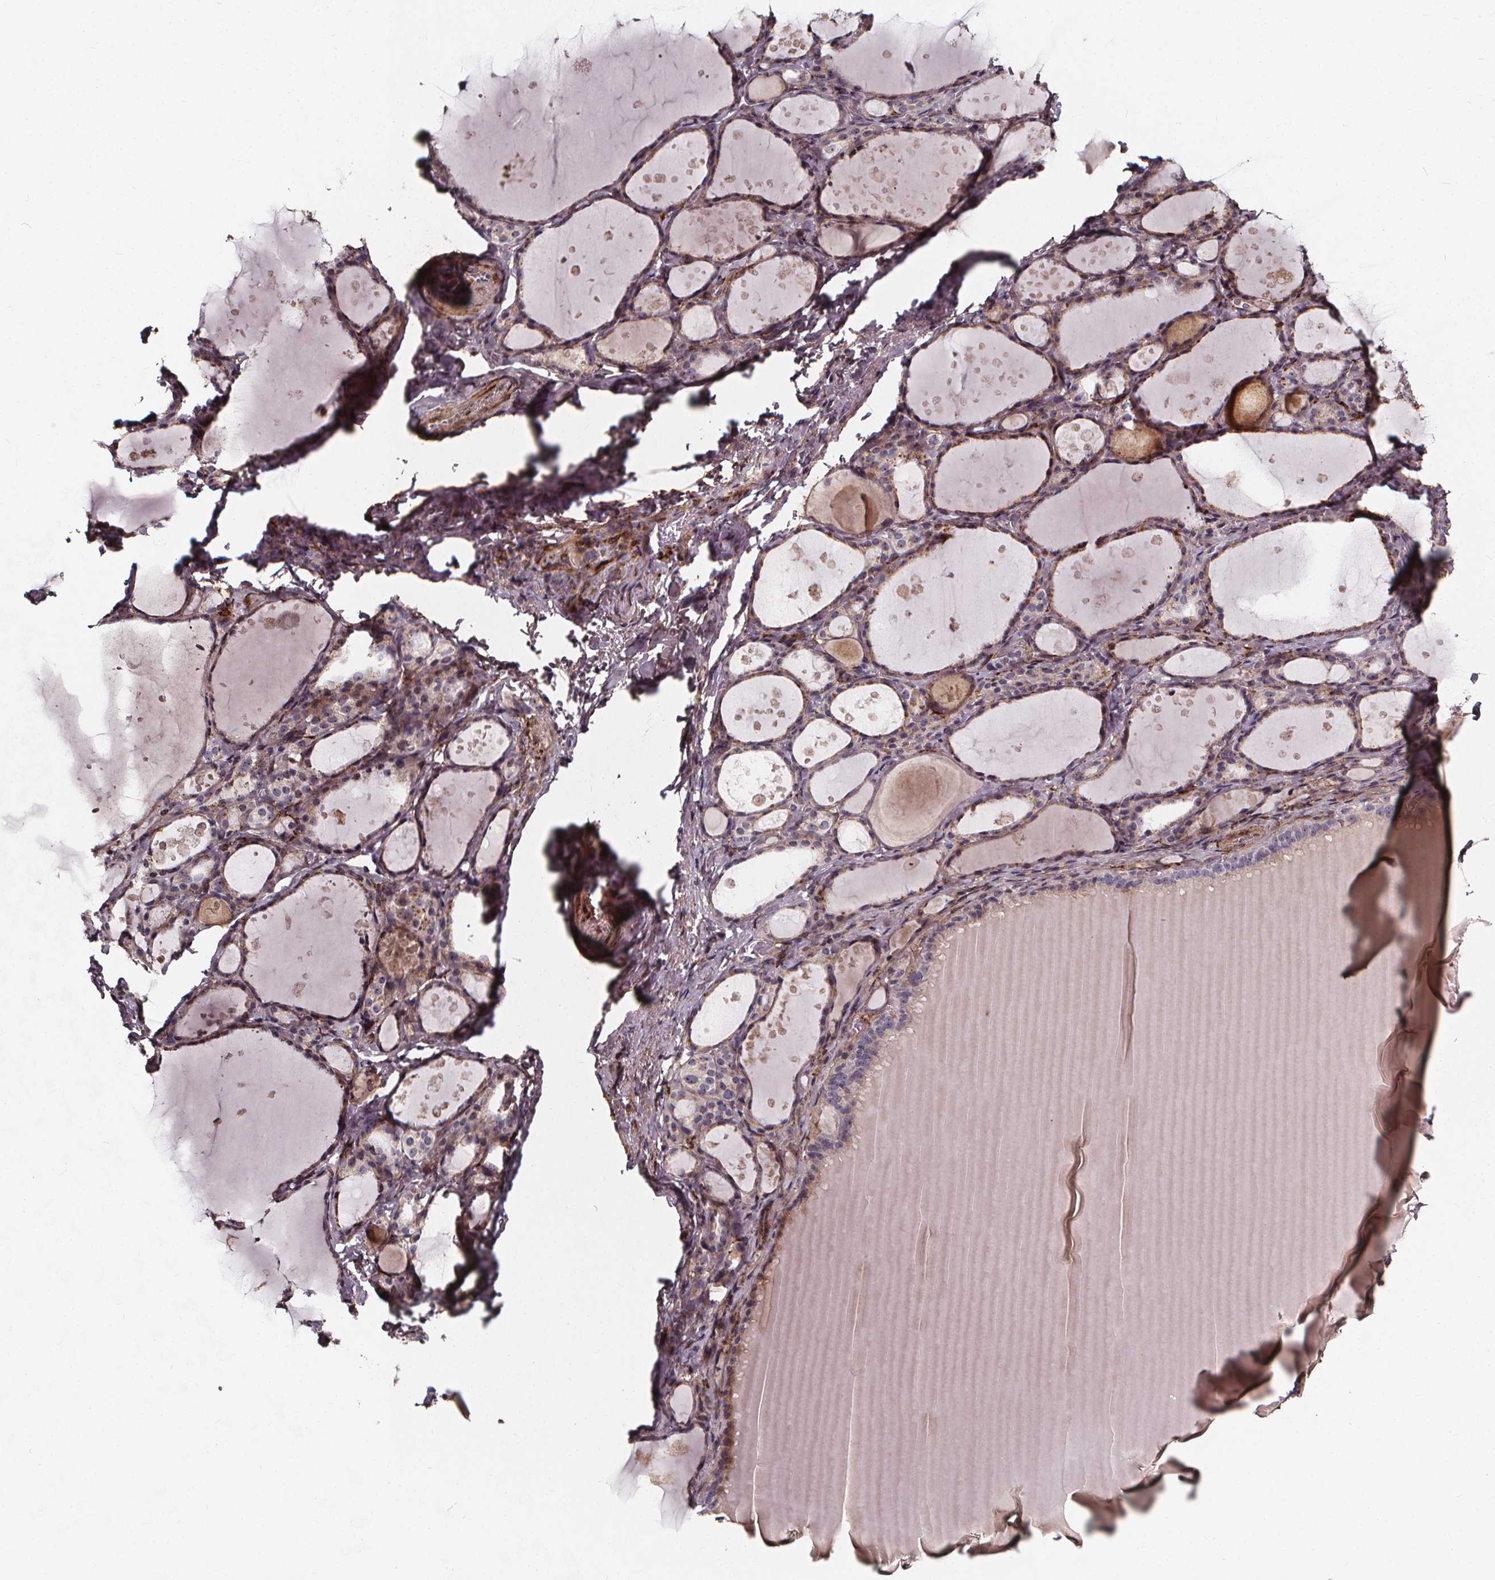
{"staining": {"intensity": "weak", "quantity": "25%-75%", "location": "cytoplasmic/membranous"}, "tissue": "thyroid gland", "cell_type": "Glandular cells", "image_type": "normal", "snomed": [{"axis": "morphology", "description": "Normal tissue, NOS"}, {"axis": "topography", "description": "Thyroid gland"}], "caption": "Immunohistochemistry (IHC) image of benign thyroid gland: human thyroid gland stained using immunohistochemistry (IHC) displays low levels of weak protein expression localized specifically in the cytoplasmic/membranous of glandular cells, appearing as a cytoplasmic/membranous brown color.", "gene": "AEBP1", "patient": {"sex": "male", "age": 68}}